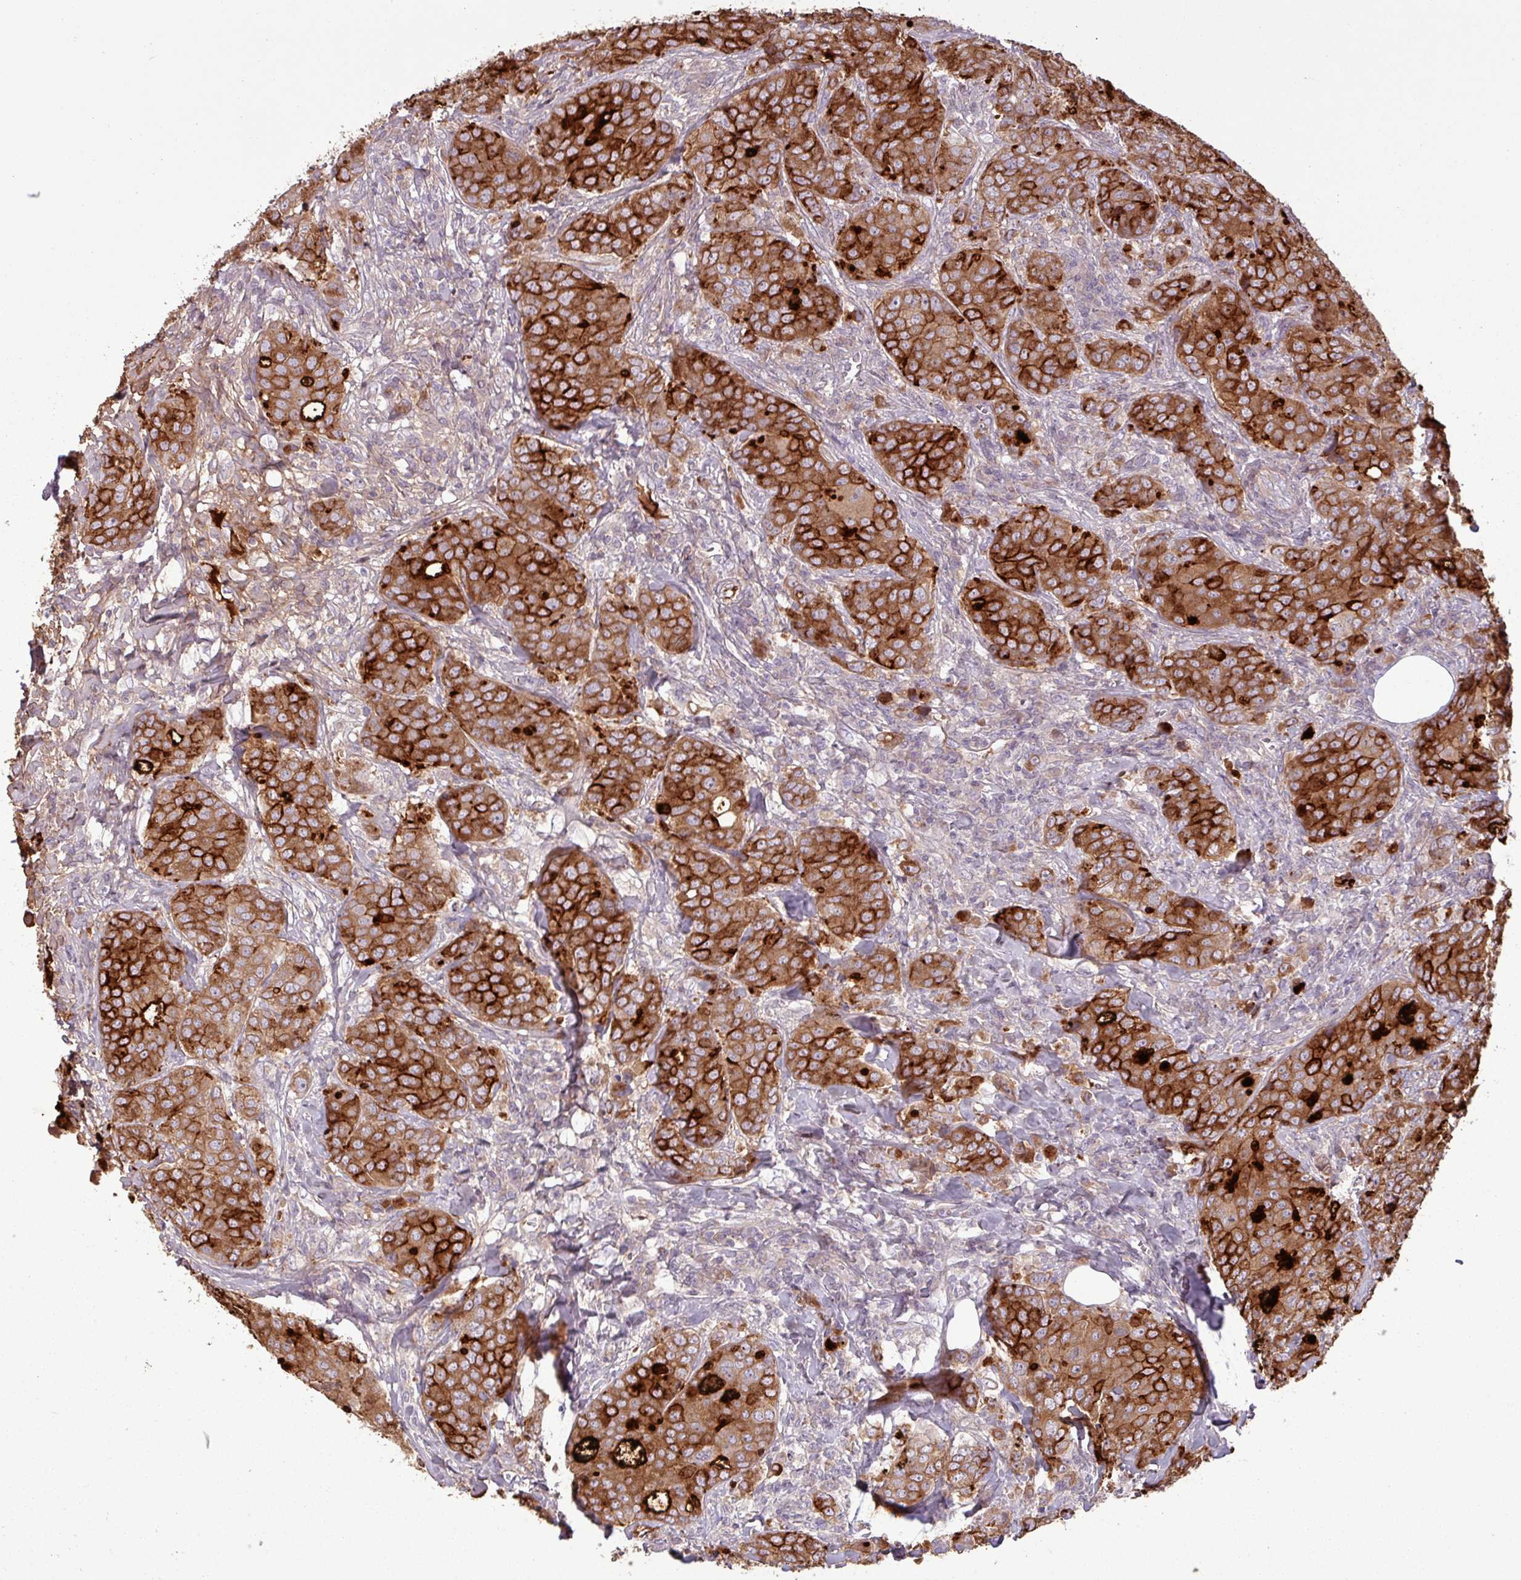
{"staining": {"intensity": "strong", "quantity": ">75%", "location": "cytoplasmic/membranous"}, "tissue": "breast cancer", "cell_type": "Tumor cells", "image_type": "cancer", "snomed": [{"axis": "morphology", "description": "Duct carcinoma"}, {"axis": "topography", "description": "Breast"}], "caption": "Approximately >75% of tumor cells in breast intraductal carcinoma demonstrate strong cytoplasmic/membranous protein expression as visualized by brown immunohistochemical staining.", "gene": "C4B", "patient": {"sex": "female", "age": 43}}